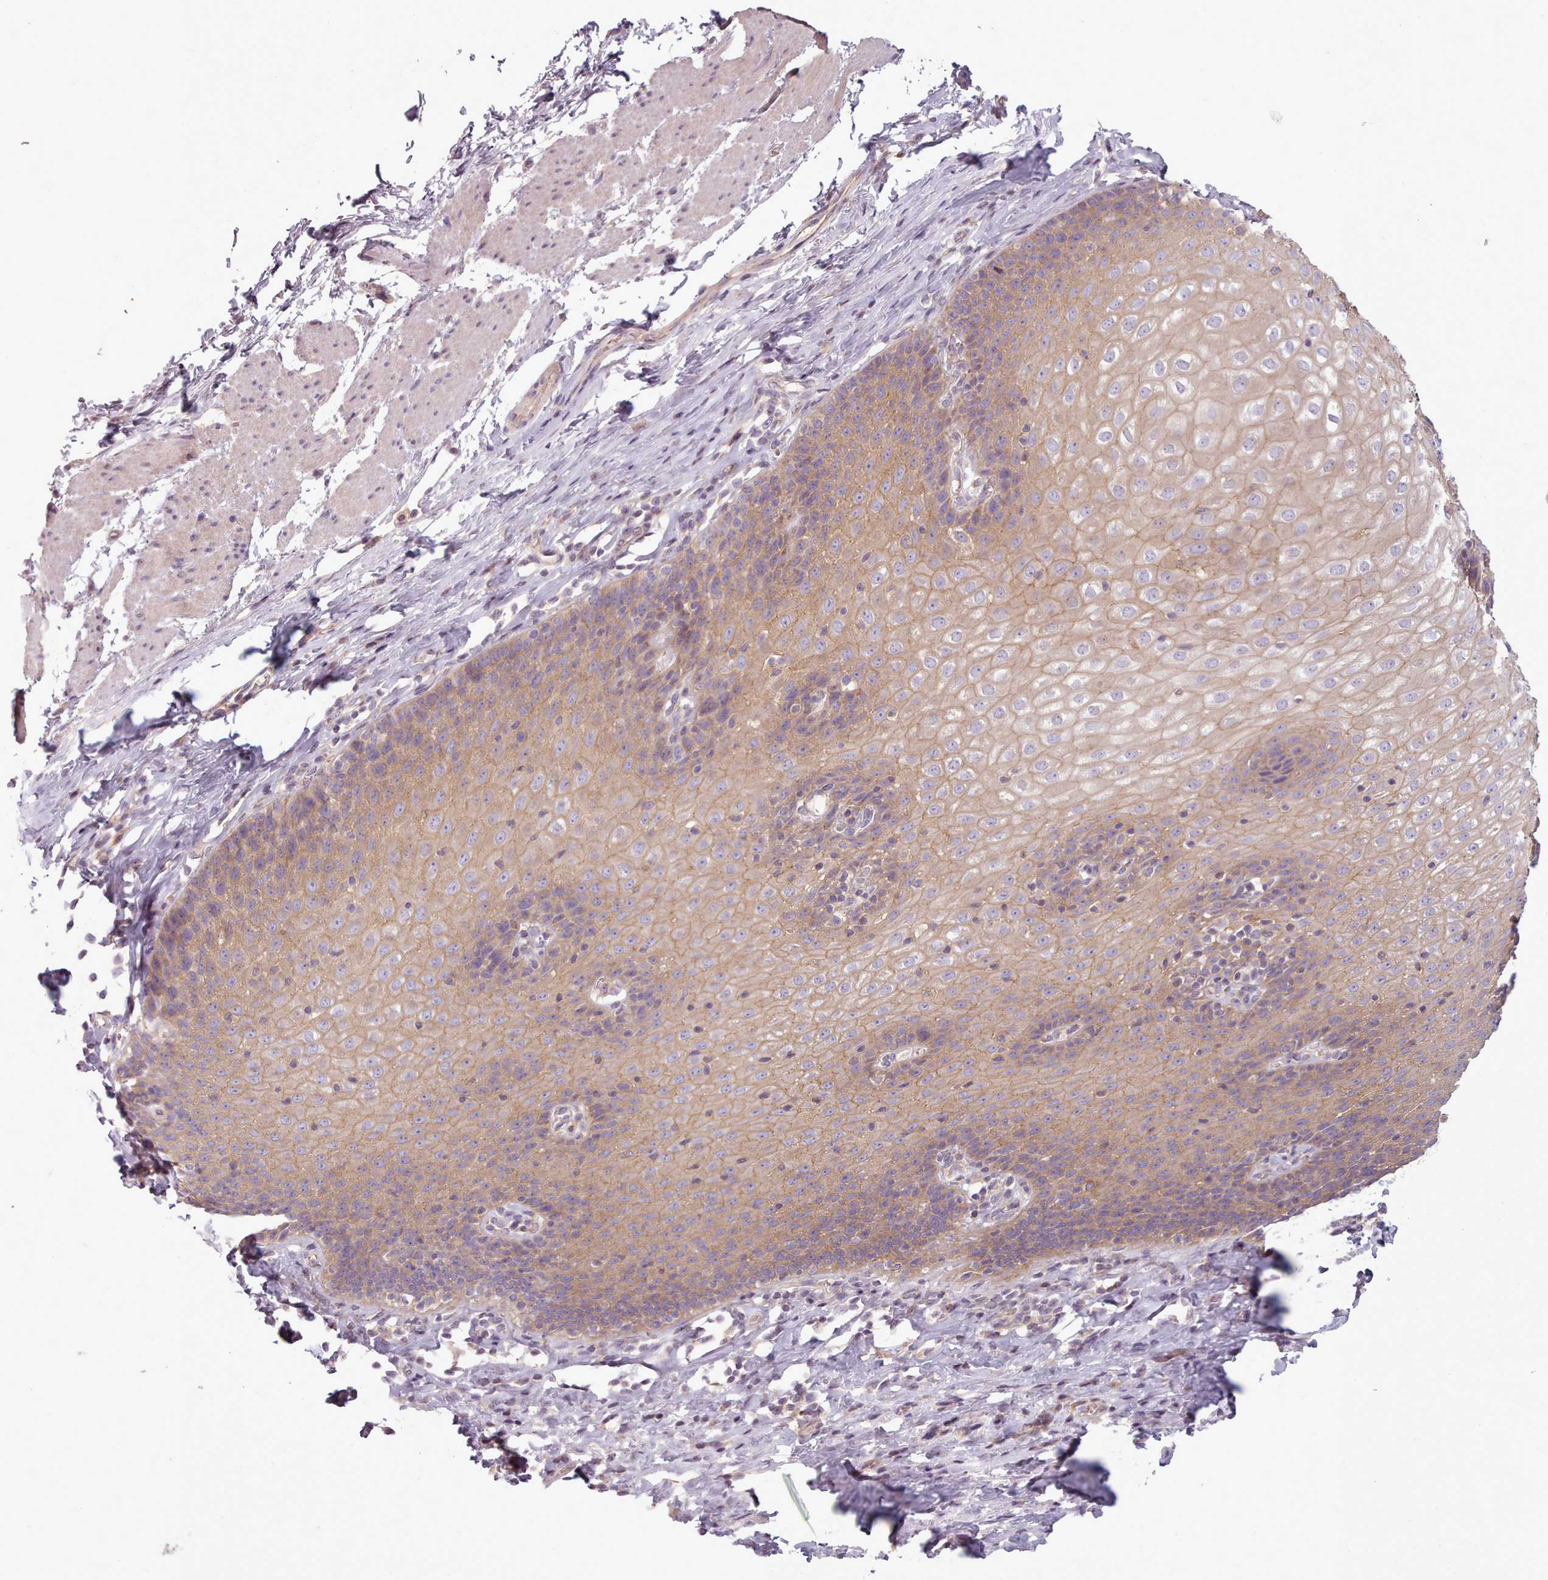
{"staining": {"intensity": "moderate", "quantity": ">75%", "location": "cytoplasmic/membranous"}, "tissue": "esophagus", "cell_type": "Squamous epithelial cells", "image_type": "normal", "snomed": [{"axis": "morphology", "description": "Normal tissue, NOS"}, {"axis": "topography", "description": "Esophagus"}], "caption": "Squamous epithelial cells show medium levels of moderate cytoplasmic/membranous positivity in approximately >75% of cells in normal human esophagus.", "gene": "NT5DC2", "patient": {"sex": "female", "age": 61}}